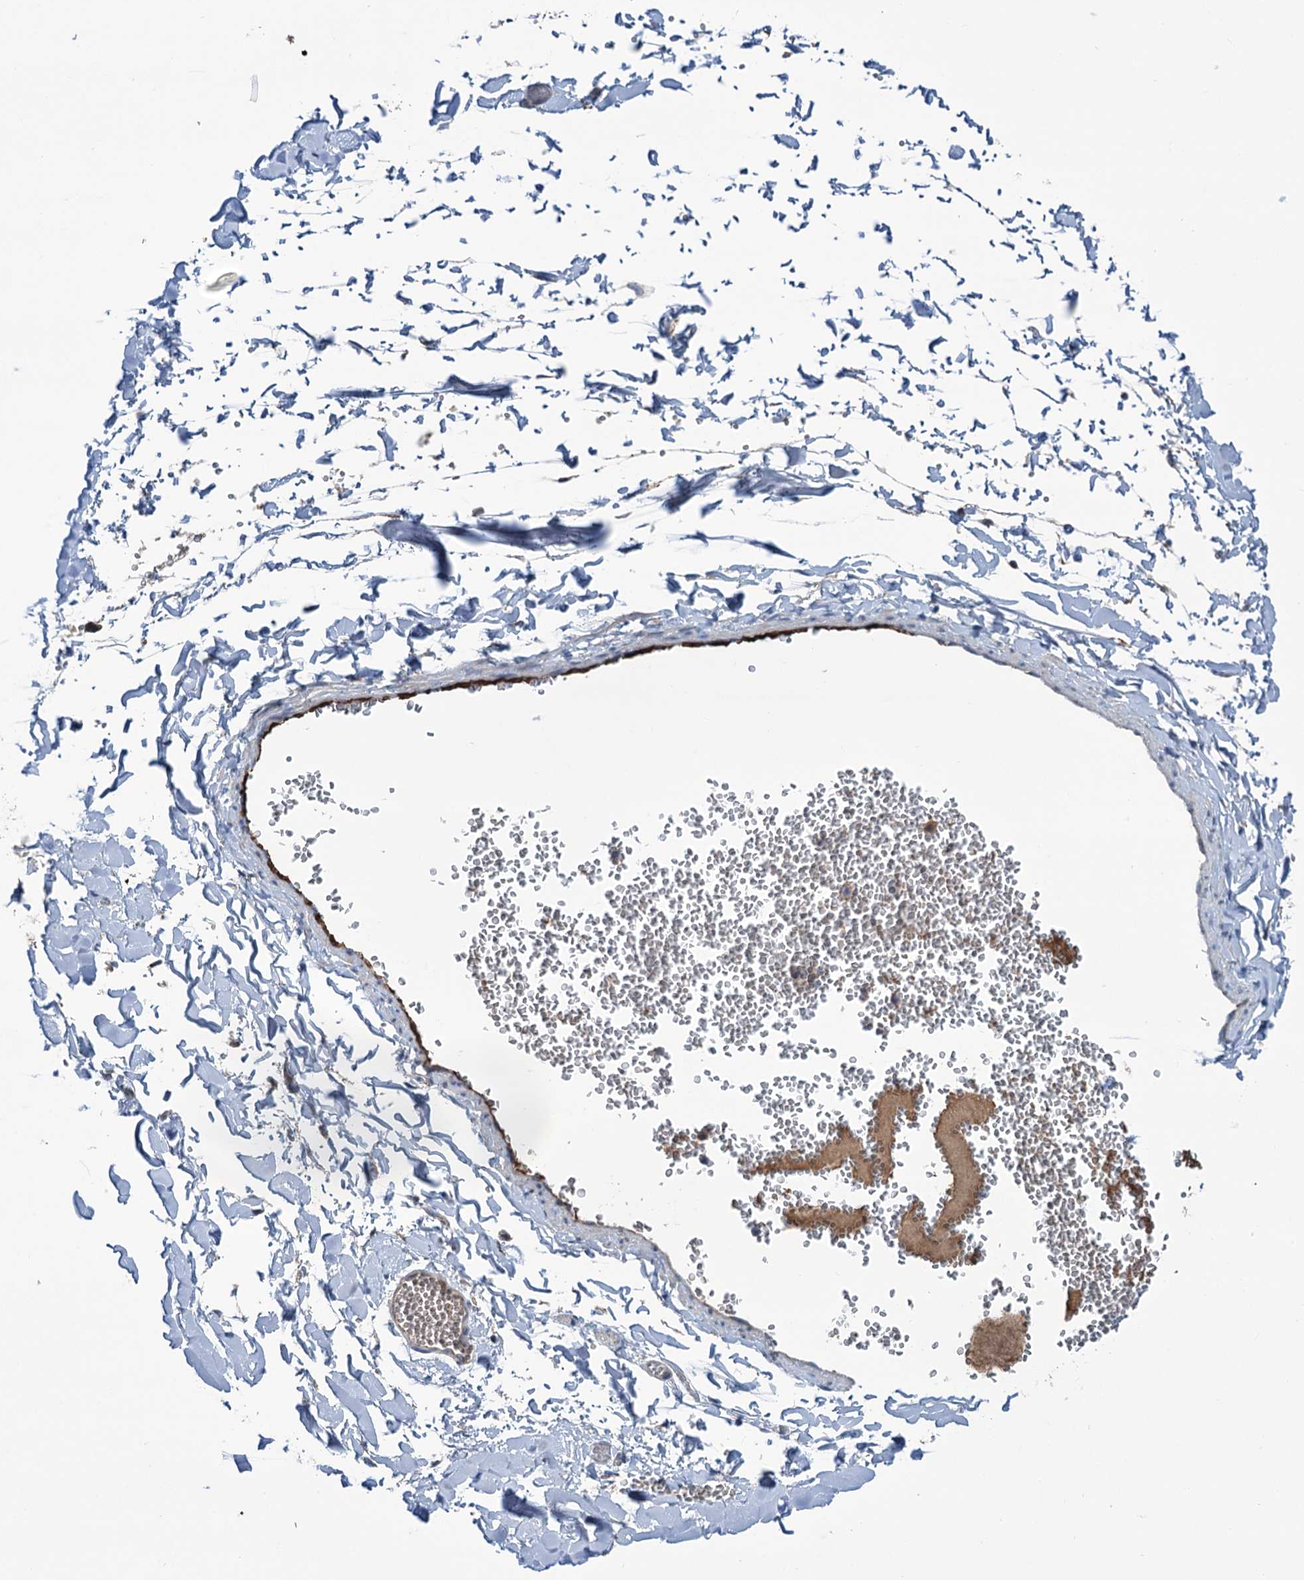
{"staining": {"intensity": "moderate", "quantity": ">75%", "location": "cytoplasmic/membranous"}, "tissue": "adipose tissue", "cell_type": "Adipocytes", "image_type": "normal", "snomed": [{"axis": "morphology", "description": "Normal tissue, NOS"}, {"axis": "topography", "description": "Gallbladder"}, {"axis": "topography", "description": "Peripheral nerve tissue"}], "caption": "Immunohistochemistry of unremarkable adipose tissue exhibits medium levels of moderate cytoplasmic/membranous staining in approximately >75% of adipocytes. The staining was performed using DAB, with brown indicating positive protein expression. Nuclei are stained blue with hematoxylin.", "gene": "LPIN1", "patient": {"sex": "male", "age": 38}}